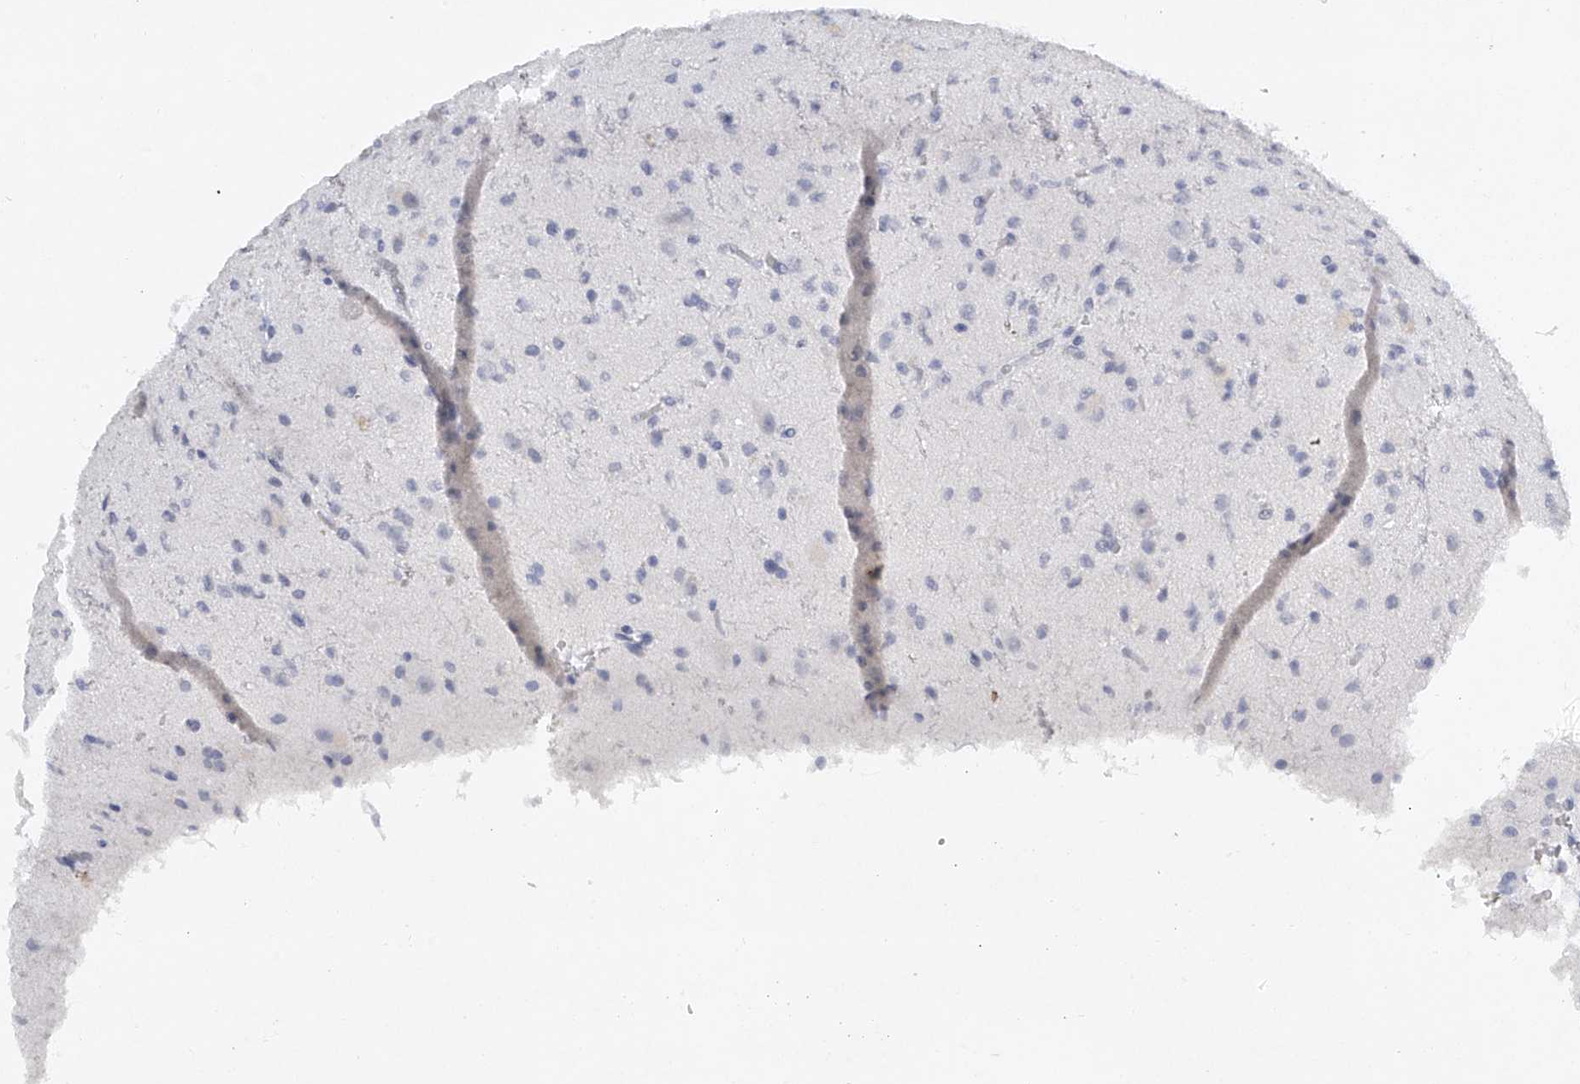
{"staining": {"intensity": "negative", "quantity": "none", "location": "none"}, "tissue": "glioma", "cell_type": "Tumor cells", "image_type": "cancer", "snomed": [{"axis": "morphology", "description": "Glioma, malignant, High grade"}, {"axis": "topography", "description": "pancreas cauda"}], "caption": "Immunohistochemical staining of human glioma exhibits no significant expression in tumor cells.", "gene": "FAT2", "patient": {"sex": "male", "age": 60}}